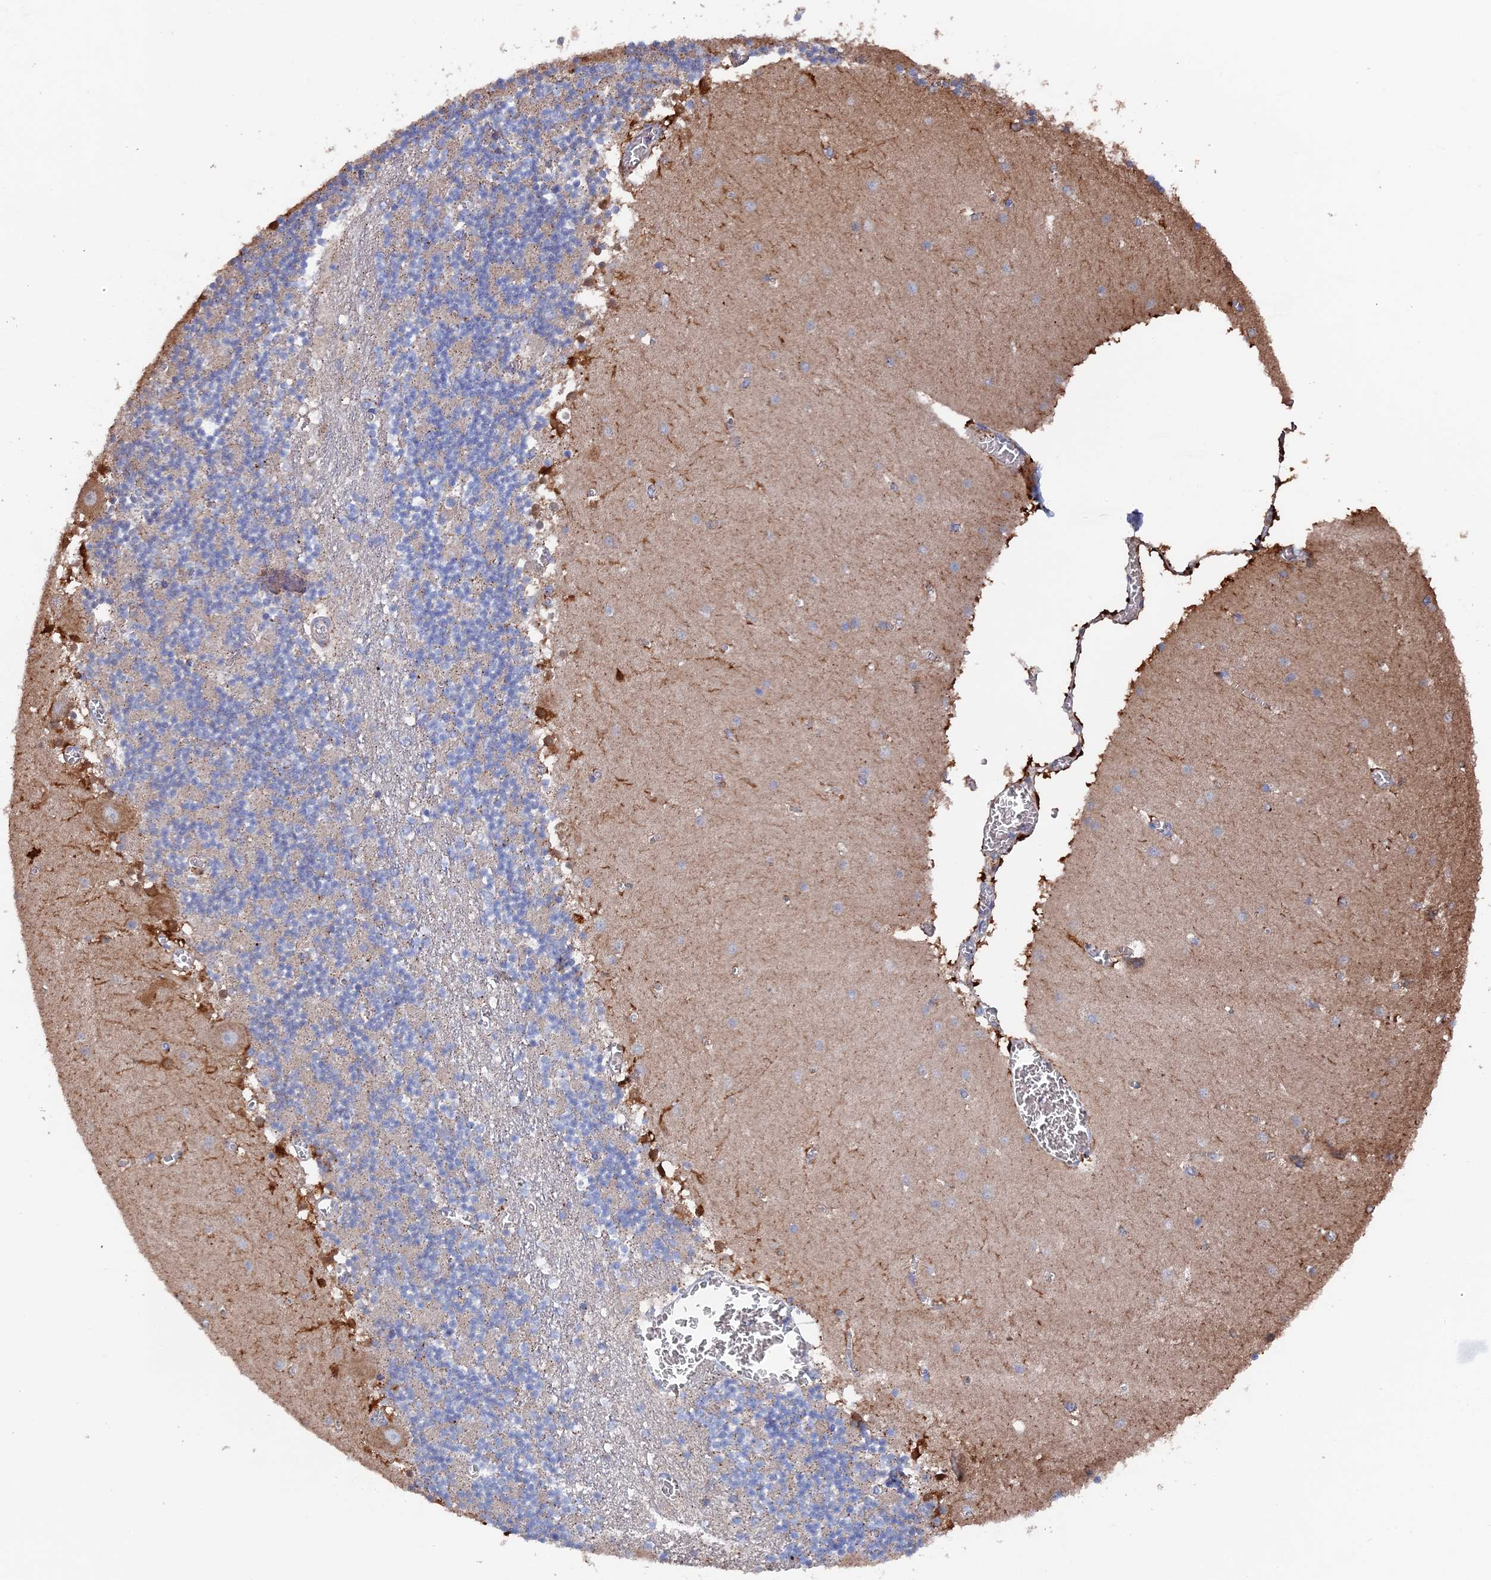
{"staining": {"intensity": "negative", "quantity": "none", "location": "none"}, "tissue": "cerebellum", "cell_type": "Cells in granular layer", "image_type": "normal", "snomed": [{"axis": "morphology", "description": "Normal tissue, NOS"}, {"axis": "topography", "description": "Cerebellum"}], "caption": "IHC photomicrograph of benign cerebellum: human cerebellum stained with DAB demonstrates no significant protein staining in cells in granular layer. Brightfield microscopy of immunohistochemistry (IHC) stained with DAB (brown) and hematoxylin (blue), captured at high magnification.", "gene": "SMG9", "patient": {"sex": "female", "age": 28}}